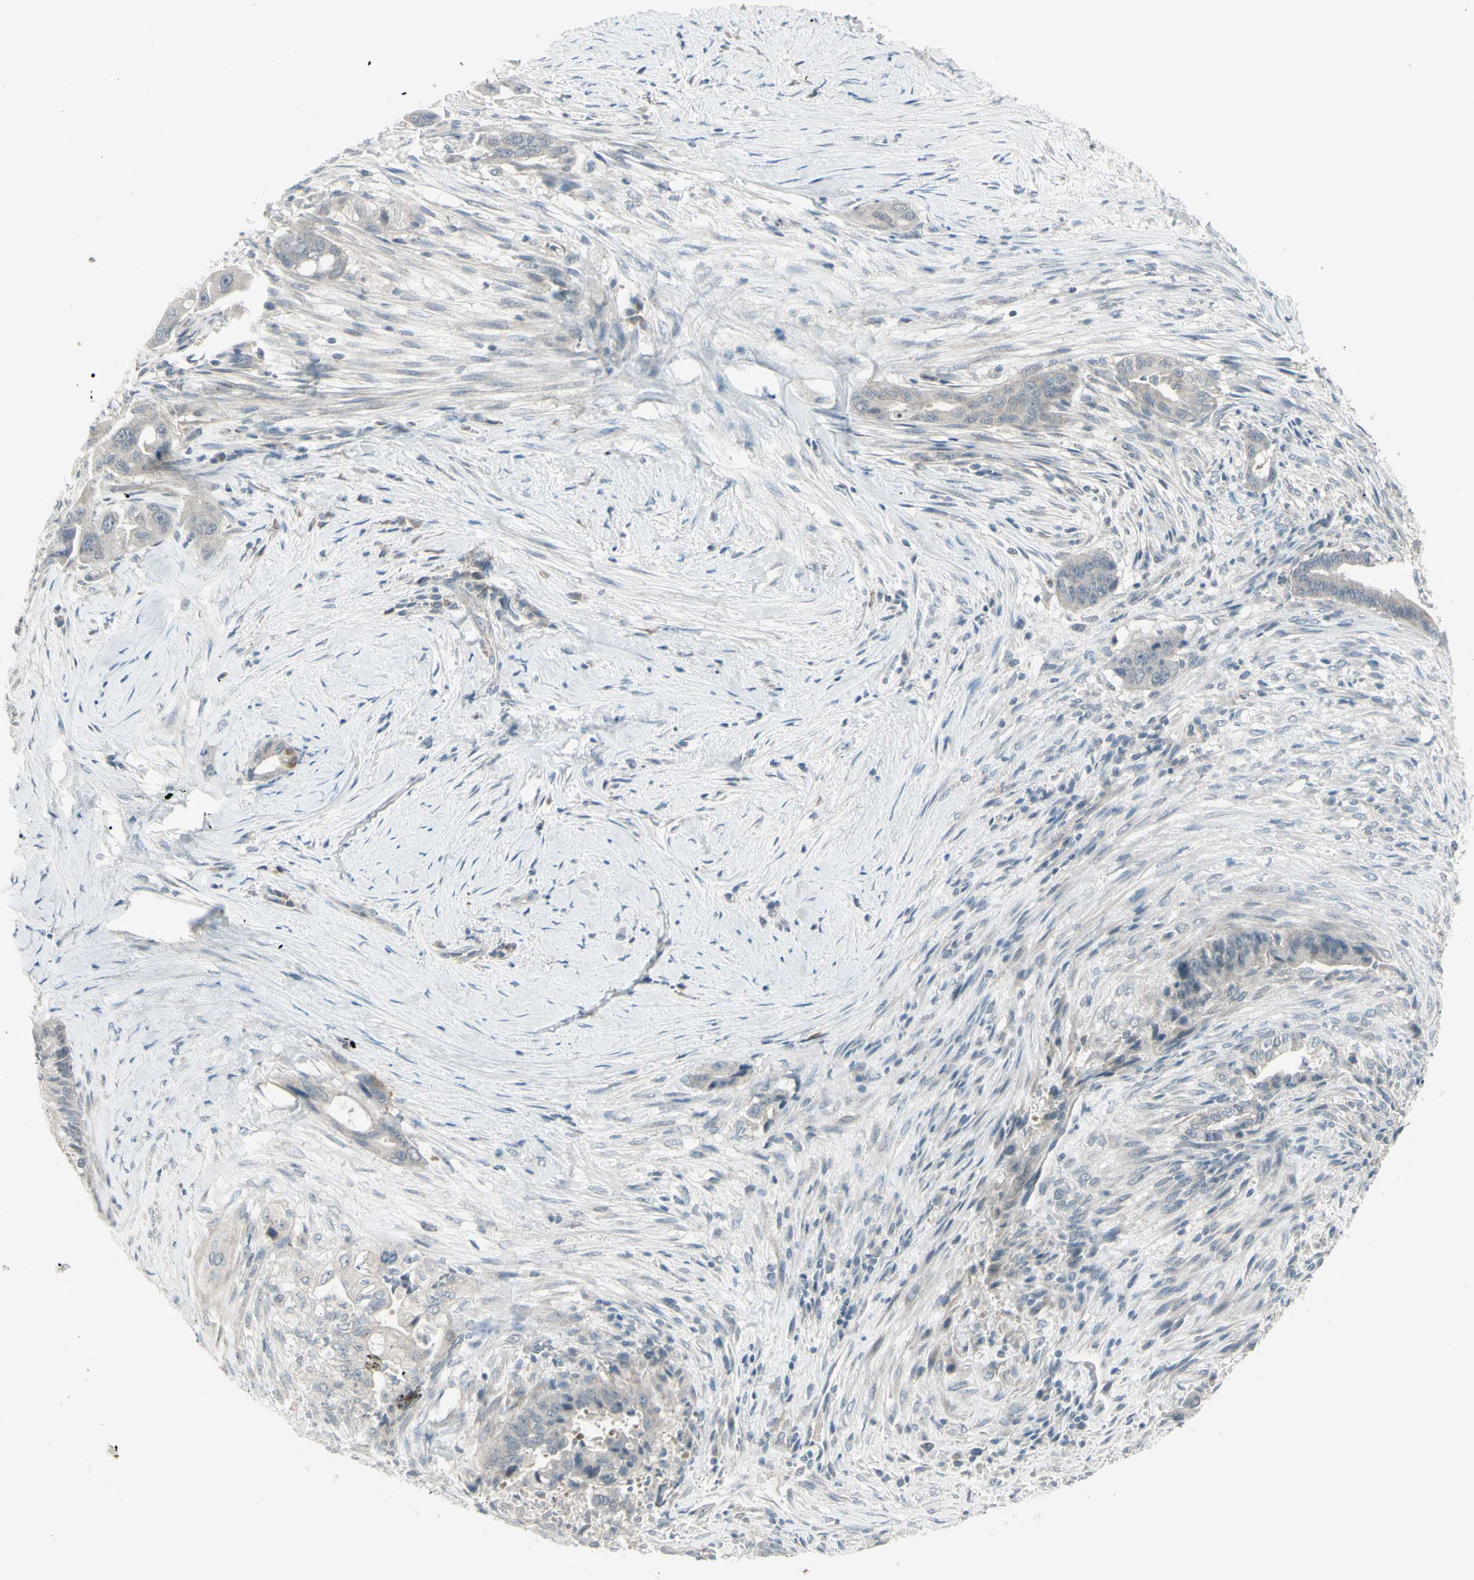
{"staining": {"intensity": "negative", "quantity": "none", "location": "none"}, "tissue": "pancreatic cancer", "cell_type": "Tumor cells", "image_type": "cancer", "snomed": [{"axis": "morphology", "description": "Adenocarcinoma, NOS"}, {"axis": "topography", "description": "Pancreas"}], "caption": "A high-resolution photomicrograph shows IHC staining of pancreatic adenocarcinoma, which demonstrates no significant expression in tumor cells.", "gene": "SH3GL2", "patient": {"sex": "male", "age": 70}}